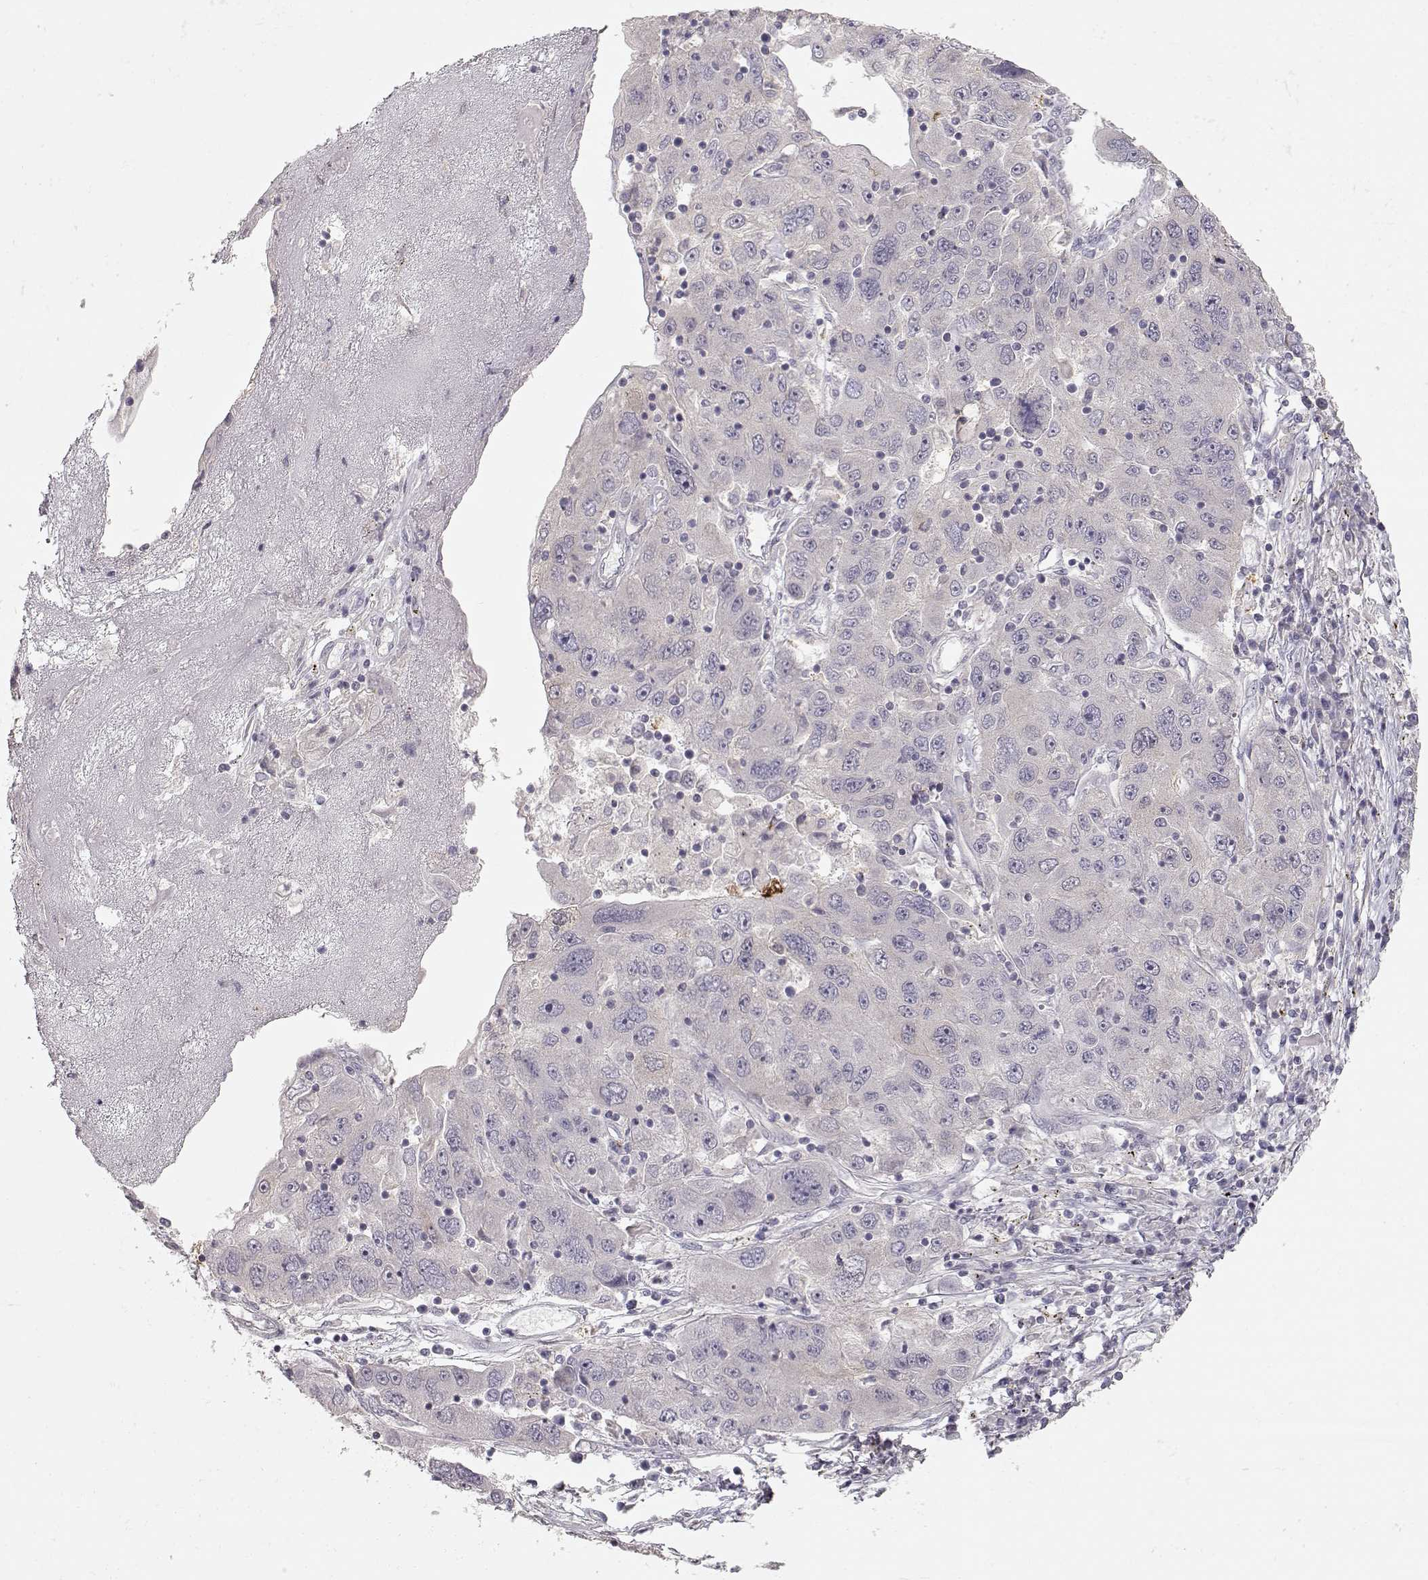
{"staining": {"intensity": "negative", "quantity": "none", "location": "none"}, "tissue": "stomach cancer", "cell_type": "Tumor cells", "image_type": "cancer", "snomed": [{"axis": "morphology", "description": "Adenocarcinoma, NOS"}, {"axis": "topography", "description": "Stomach"}], "caption": "The immunohistochemistry (IHC) photomicrograph has no significant positivity in tumor cells of stomach cancer (adenocarcinoma) tissue. (IHC, brightfield microscopy, high magnification).", "gene": "ARHGAP8", "patient": {"sex": "male", "age": 56}}